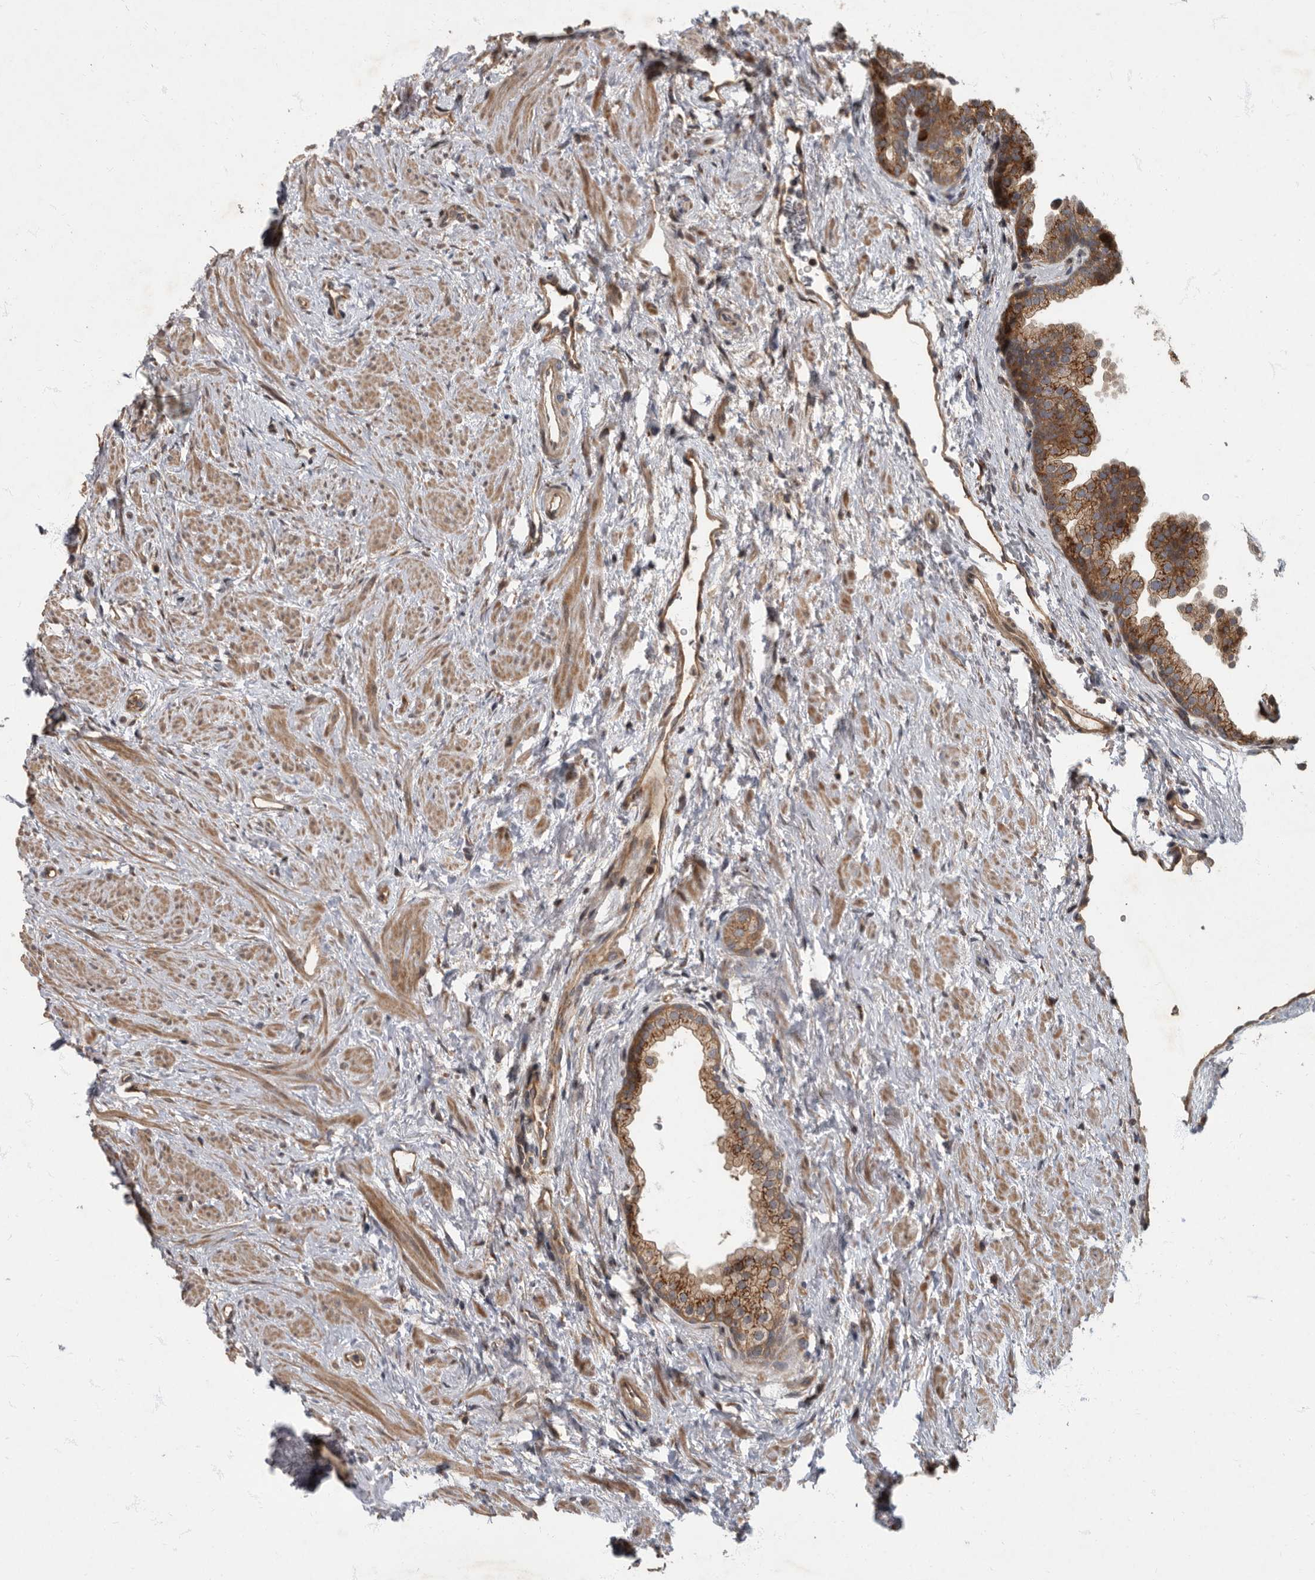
{"staining": {"intensity": "moderate", "quantity": ">75%", "location": "cytoplasmic/membranous"}, "tissue": "prostate", "cell_type": "Glandular cells", "image_type": "normal", "snomed": [{"axis": "morphology", "description": "Normal tissue, NOS"}, {"axis": "topography", "description": "Prostate"}], "caption": "Immunohistochemistry (IHC) of unremarkable human prostate demonstrates medium levels of moderate cytoplasmic/membranous positivity in approximately >75% of glandular cells. (DAB = brown stain, brightfield microscopy at high magnification).", "gene": "IQCK", "patient": {"sex": "male", "age": 48}}